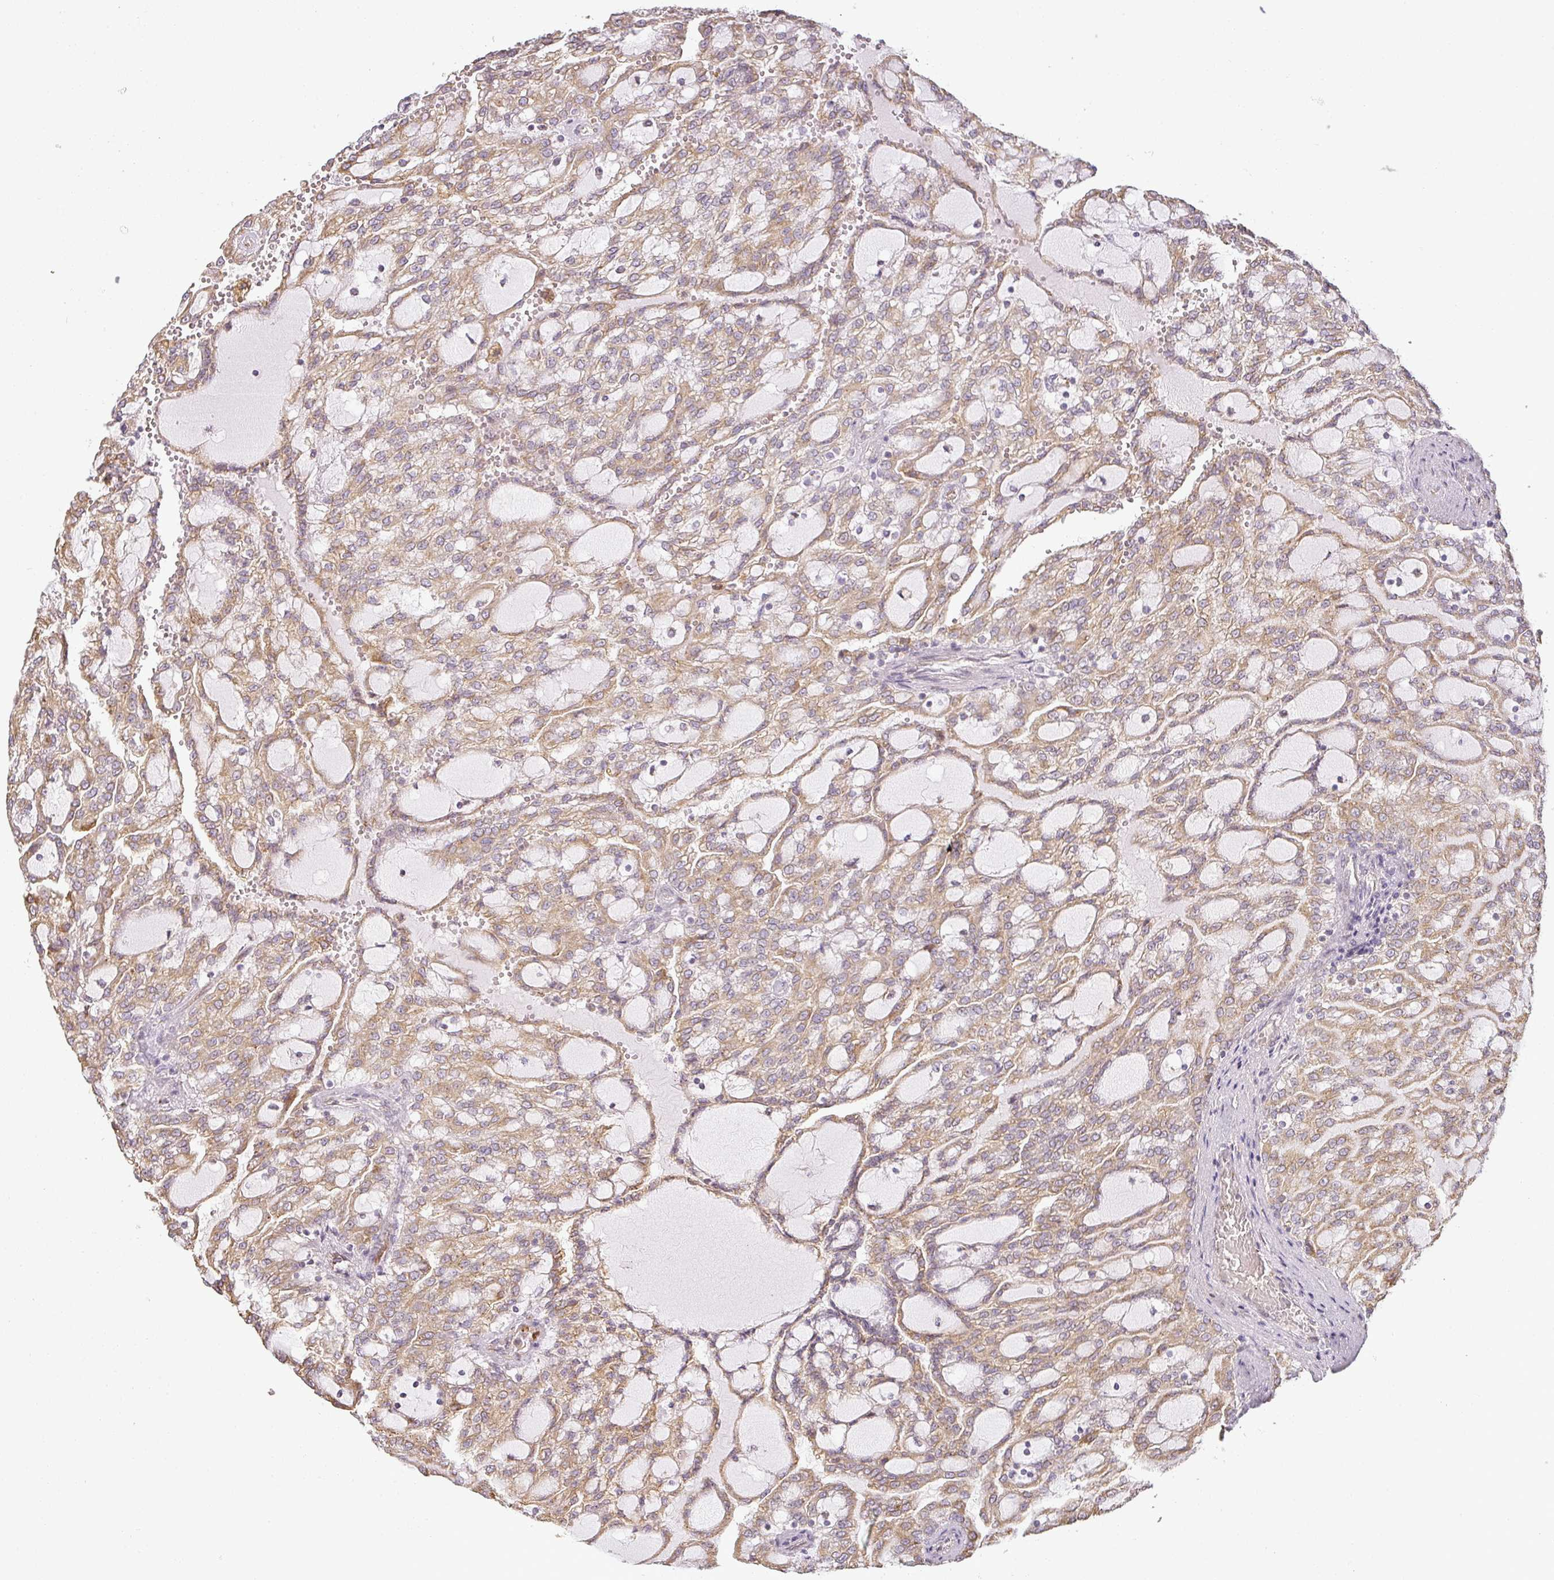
{"staining": {"intensity": "moderate", "quantity": ">75%", "location": "cytoplasmic/membranous"}, "tissue": "renal cancer", "cell_type": "Tumor cells", "image_type": "cancer", "snomed": [{"axis": "morphology", "description": "Adenocarcinoma, NOS"}, {"axis": "topography", "description": "Kidney"}], "caption": "Immunohistochemistry (IHC) photomicrograph of neoplastic tissue: adenocarcinoma (renal) stained using immunohistochemistry displays medium levels of moderate protein expression localized specifically in the cytoplasmic/membranous of tumor cells, appearing as a cytoplasmic/membranous brown color.", "gene": "CCDC144A", "patient": {"sex": "male", "age": 63}}